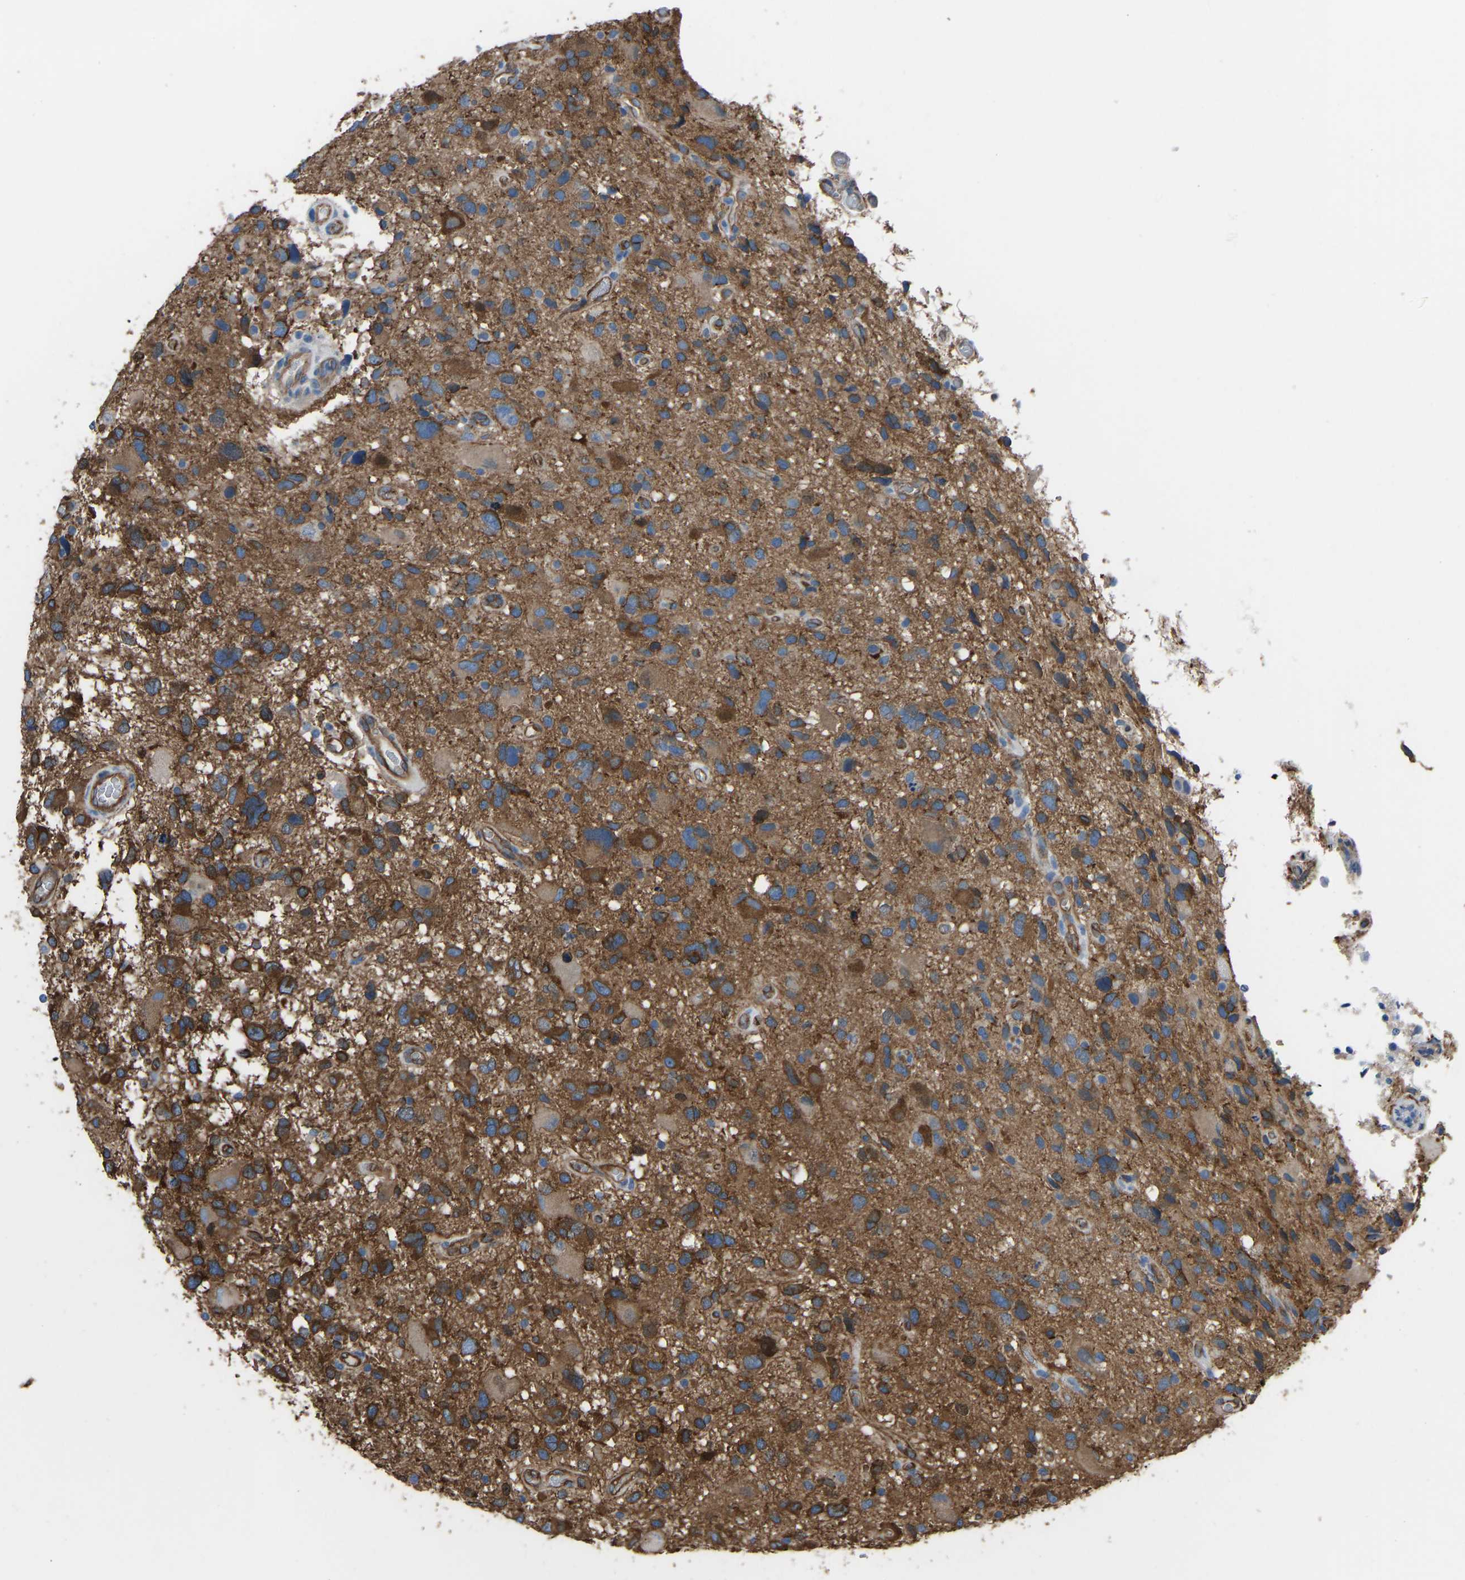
{"staining": {"intensity": "moderate", "quantity": ">75%", "location": "cytoplasmic/membranous"}, "tissue": "glioma", "cell_type": "Tumor cells", "image_type": "cancer", "snomed": [{"axis": "morphology", "description": "Glioma, malignant, High grade"}, {"axis": "topography", "description": "Brain"}], "caption": "DAB (3,3'-diaminobenzidine) immunohistochemical staining of glioma exhibits moderate cytoplasmic/membranous protein expression in about >75% of tumor cells.", "gene": "MYH10", "patient": {"sex": "male", "age": 33}}